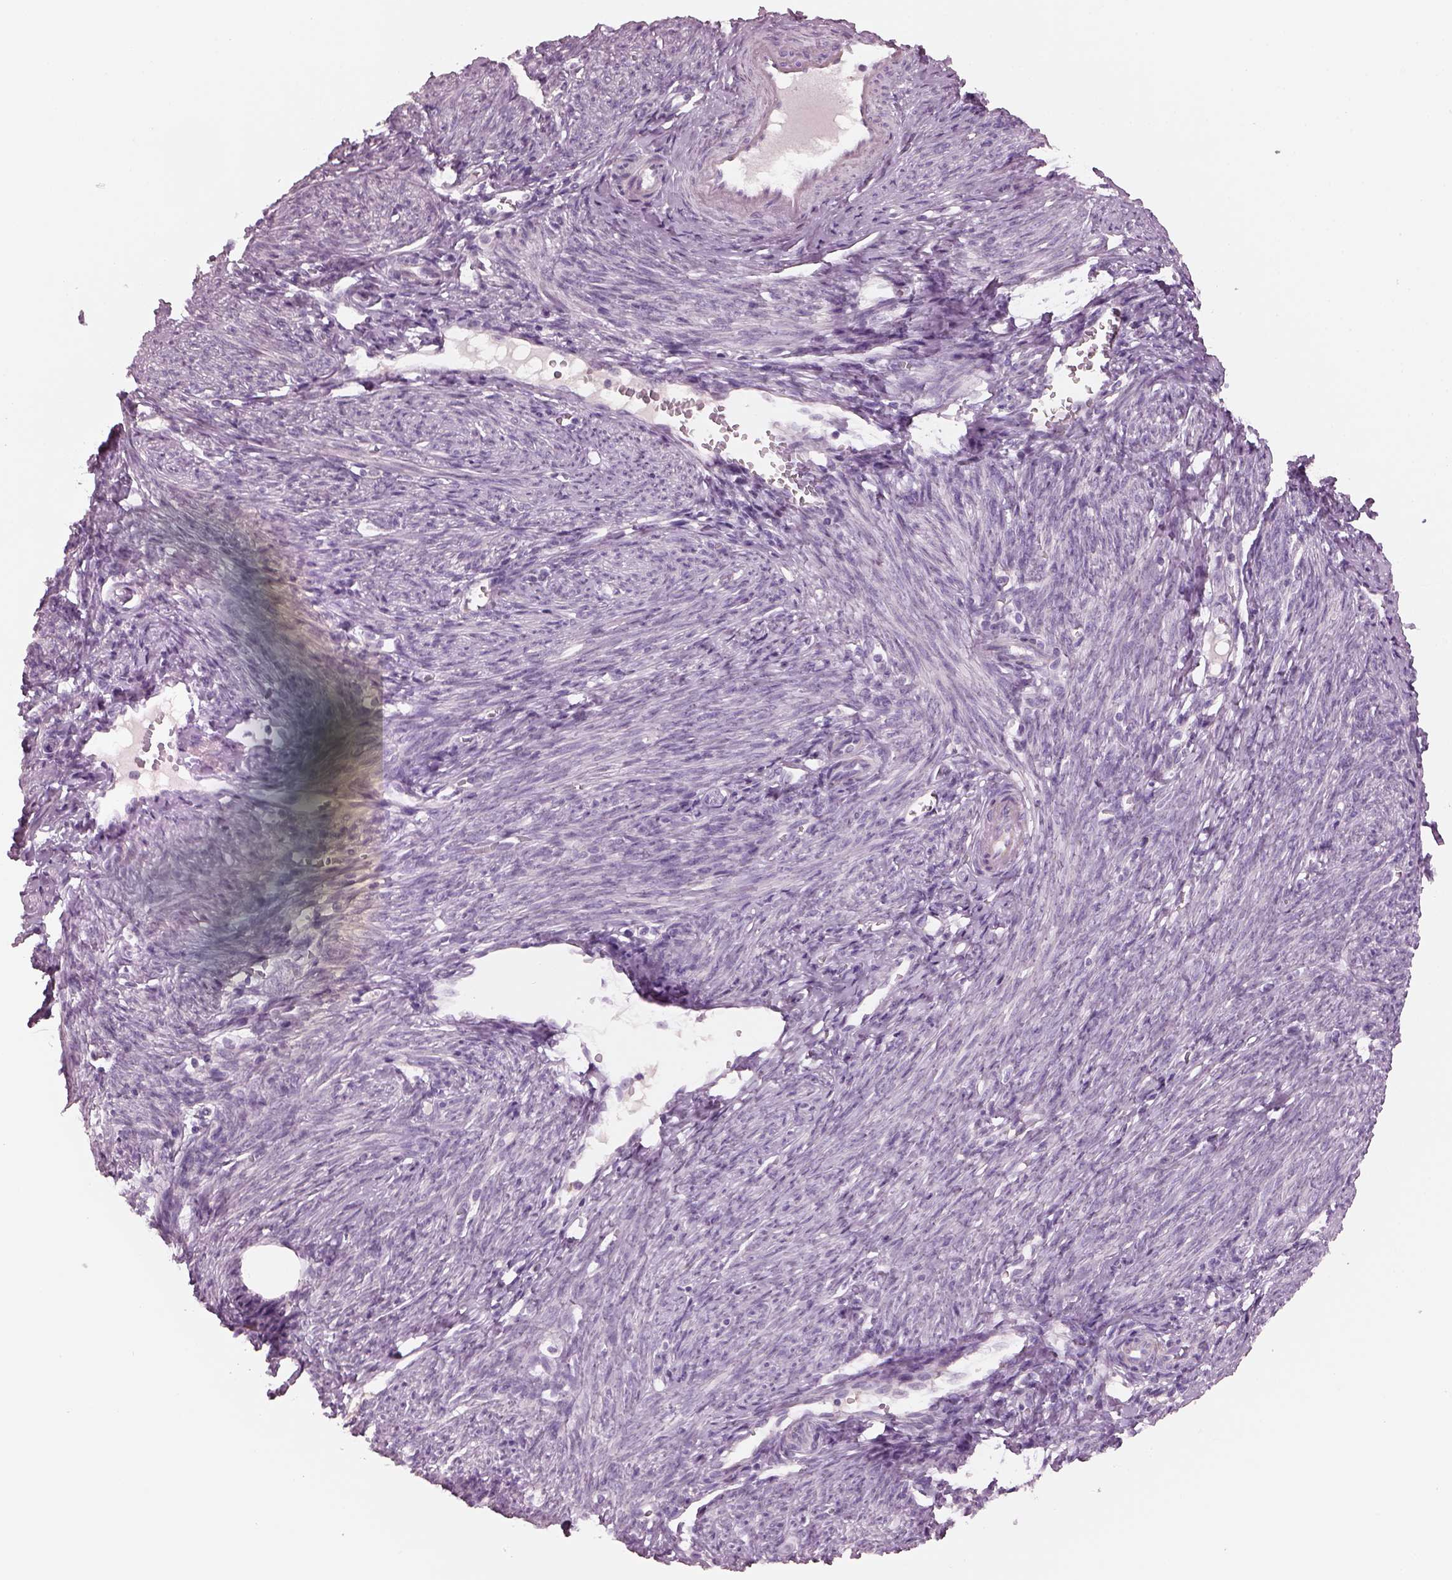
{"staining": {"intensity": "negative", "quantity": "none", "location": "none"}, "tissue": "endometrial cancer", "cell_type": "Tumor cells", "image_type": "cancer", "snomed": [{"axis": "morphology", "description": "Adenocarcinoma, NOS"}, {"axis": "topography", "description": "Endometrium"}], "caption": "Immunohistochemistry (IHC) photomicrograph of endometrial cancer stained for a protein (brown), which shows no positivity in tumor cells.", "gene": "CYLC1", "patient": {"sex": "female", "age": 57}}